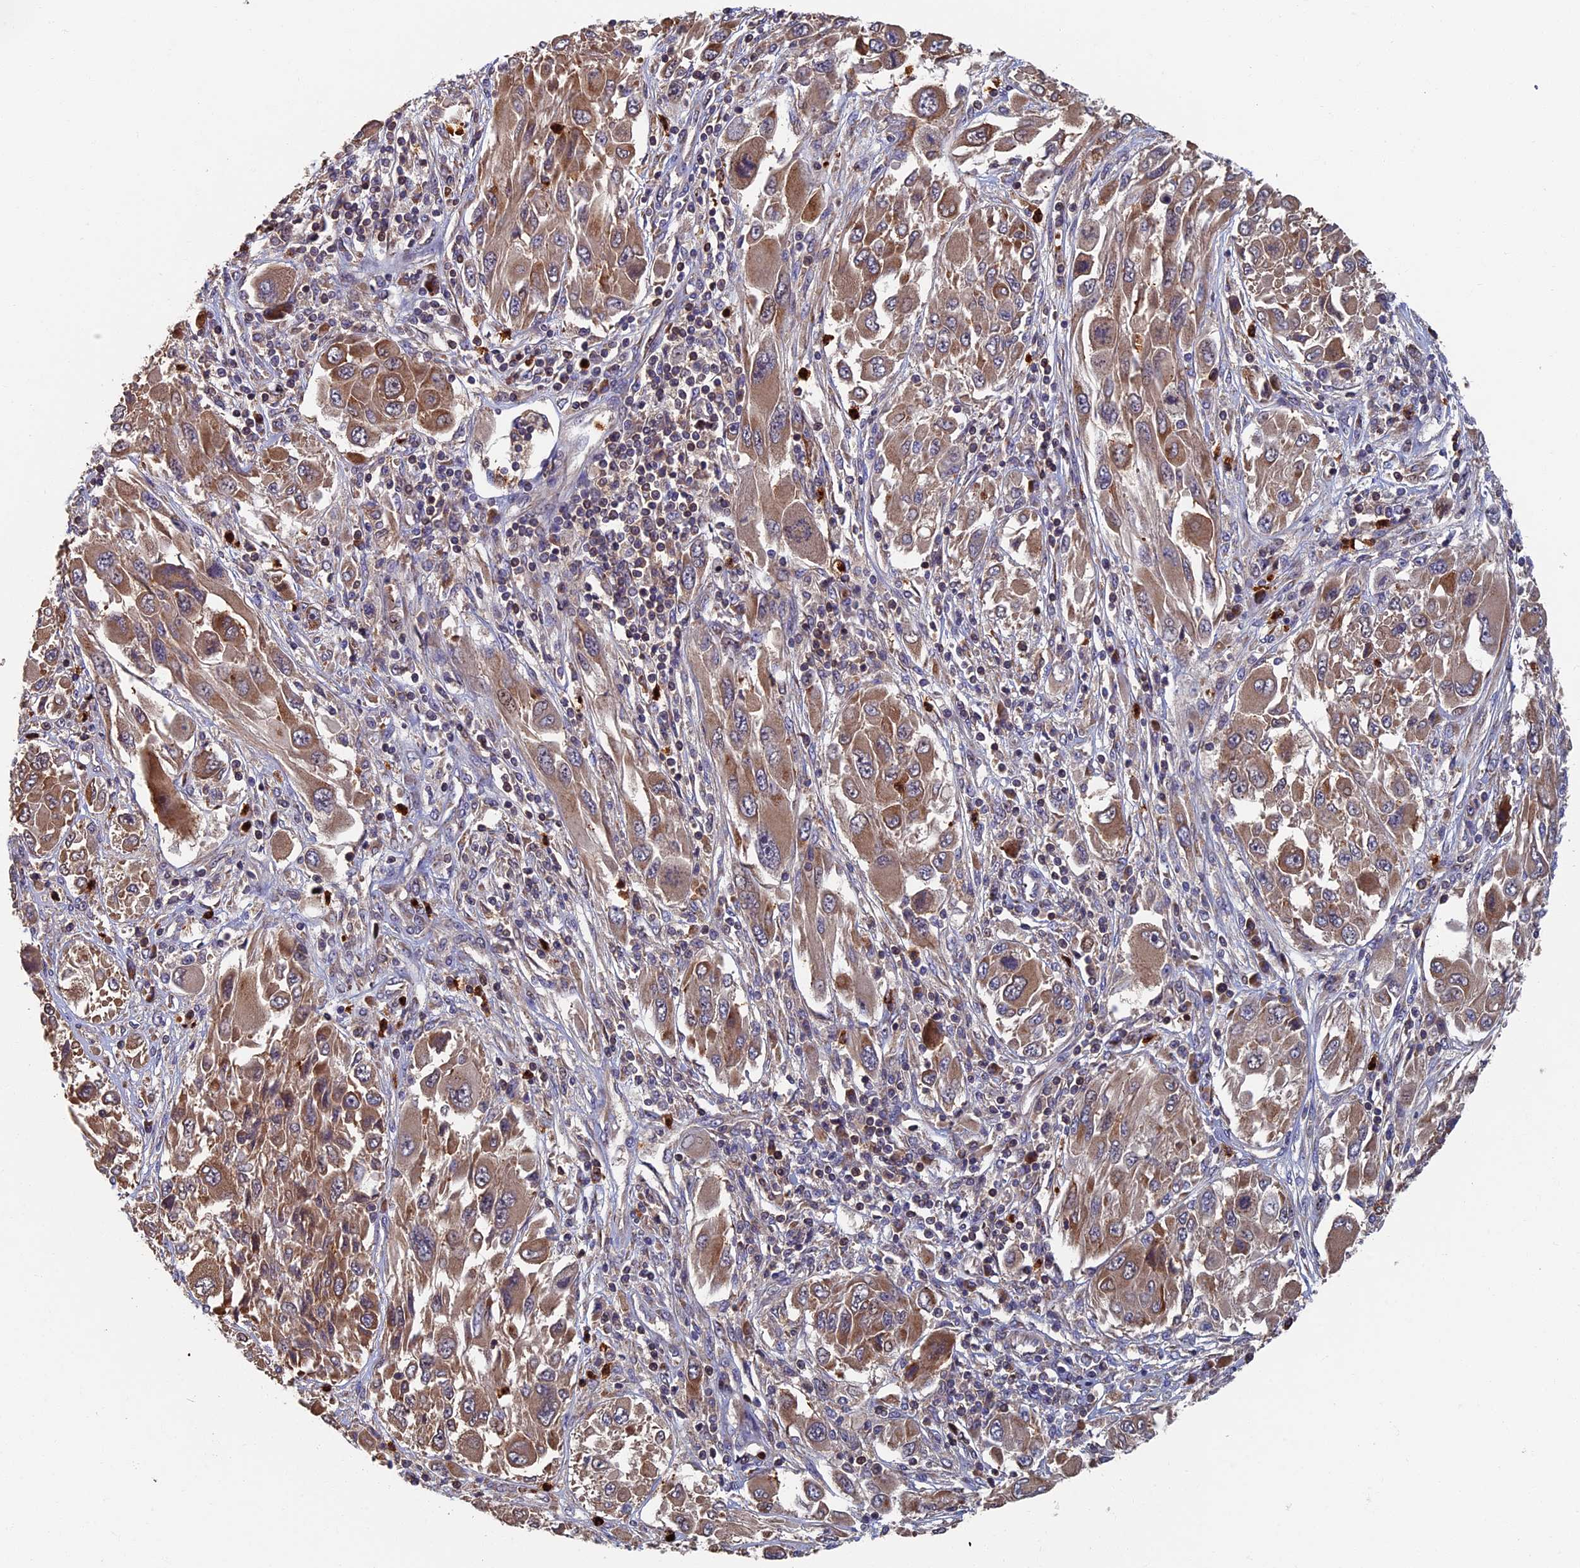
{"staining": {"intensity": "moderate", "quantity": ">75%", "location": "cytoplasmic/membranous"}, "tissue": "melanoma", "cell_type": "Tumor cells", "image_type": "cancer", "snomed": [{"axis": "morphology", "description": "Malignant melanoma, NOS"}, {"axis": "topography", "description": "Skin"}], "caption": "Protein expression analysis of malignant melanoma displays moderate cytoplasmic/membranous positivity in approximately >75% of tumor cells.", "gene": "TNK2", "patient": {"sex": "female", "age": 91}}